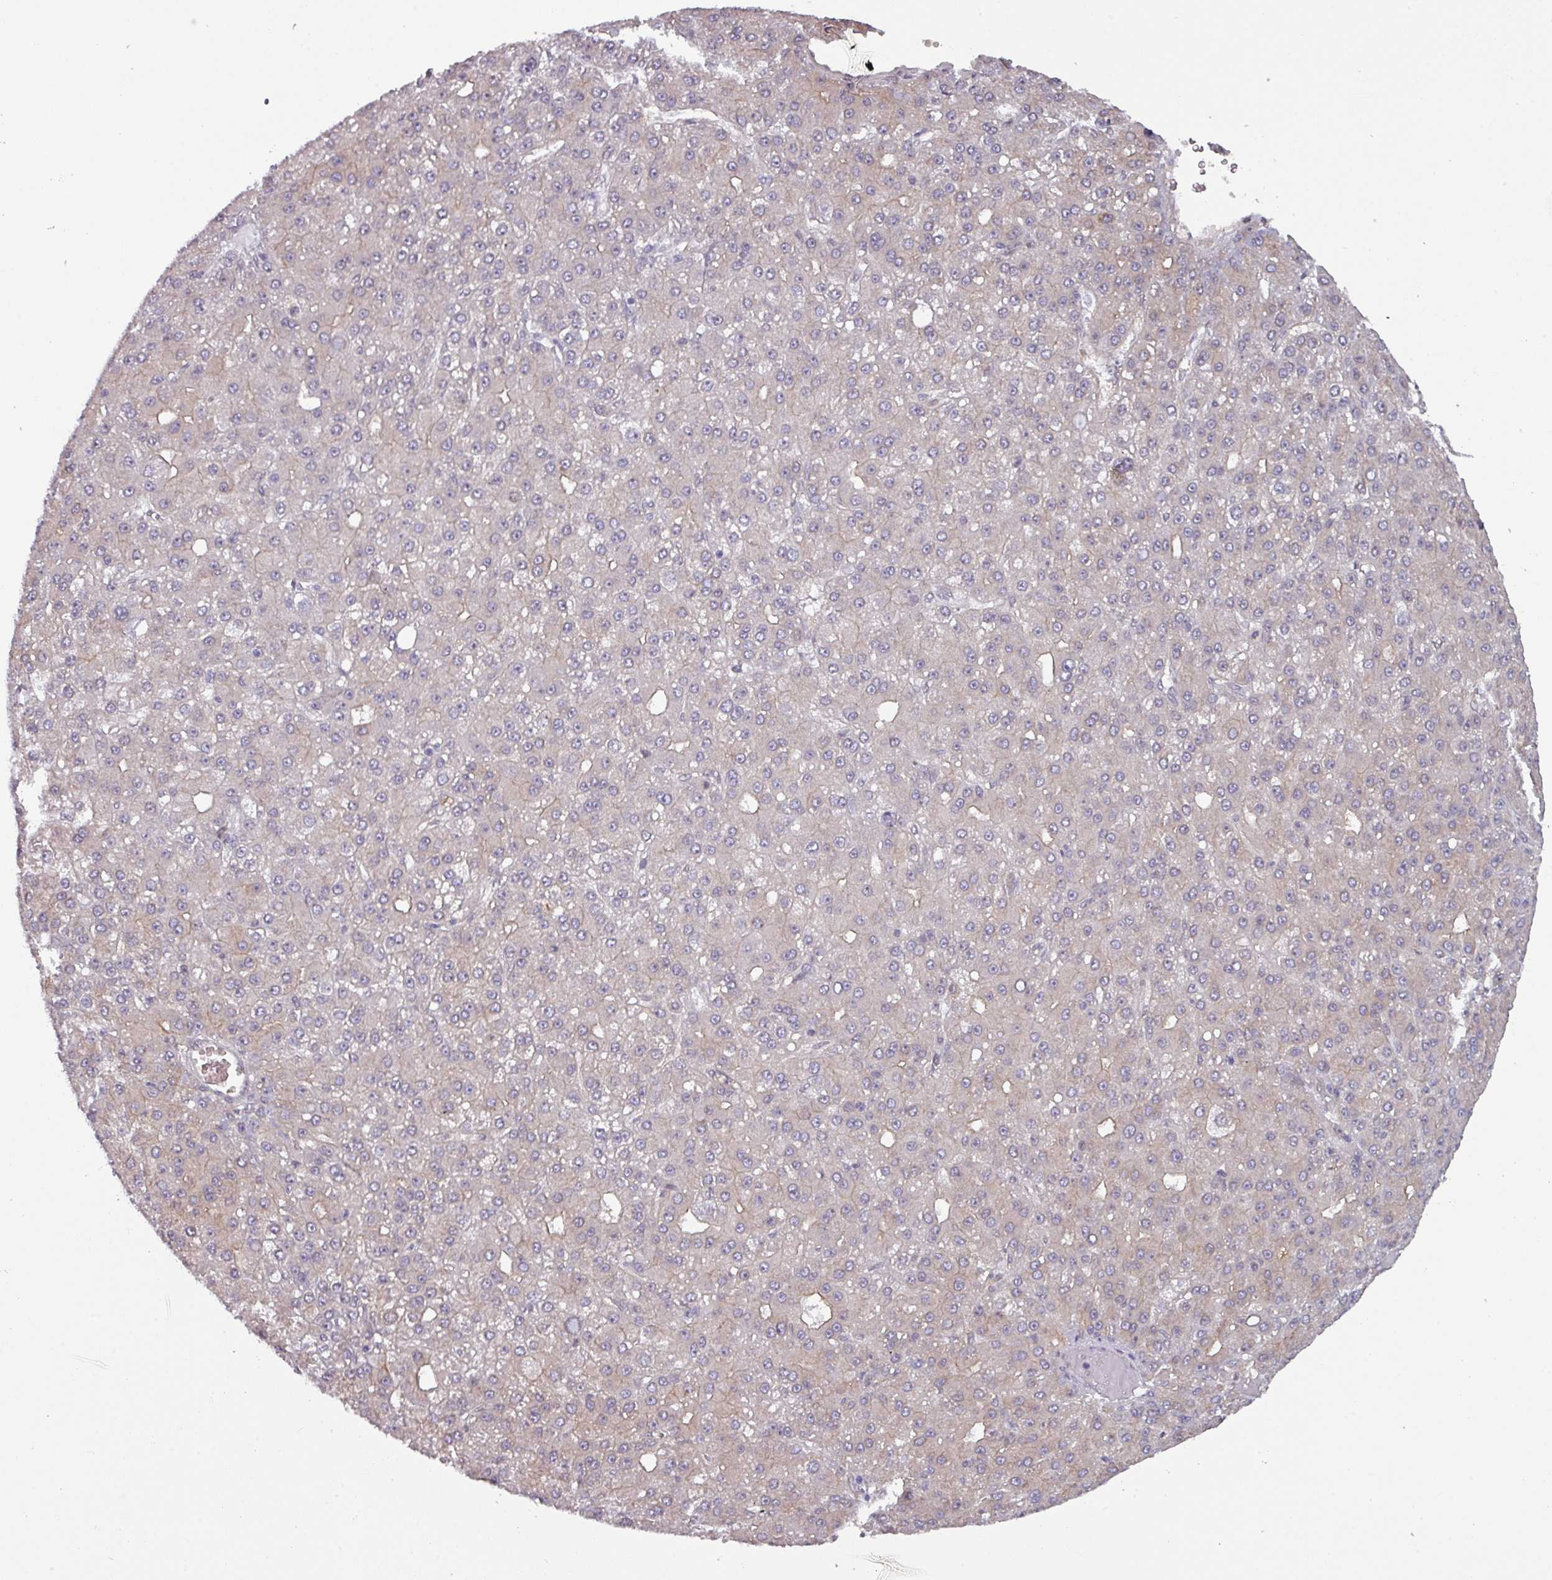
{"staining": {"intensity": "weak", "quantity": "<25%", "location": "cytoplasmic/membranous"}, "tissue": "liver cancer", "cell_type": "Tumor cells", "image_type": "cancer", "snomed": [{"axis": "morphology", "description": "Carcinoma, Hepatocellular, NOS"}, {"axis": "topography", "description": "Liver"}], "caption": "High power microscopy histopathology image of an immunohistochemistry (IHC) histopathology image of hepatocellular carcinoma (liver), revealing no significant staining in tumor cells.", "gene": "PRAMEF12", "patient": {"sex": "male", "age": 67}}